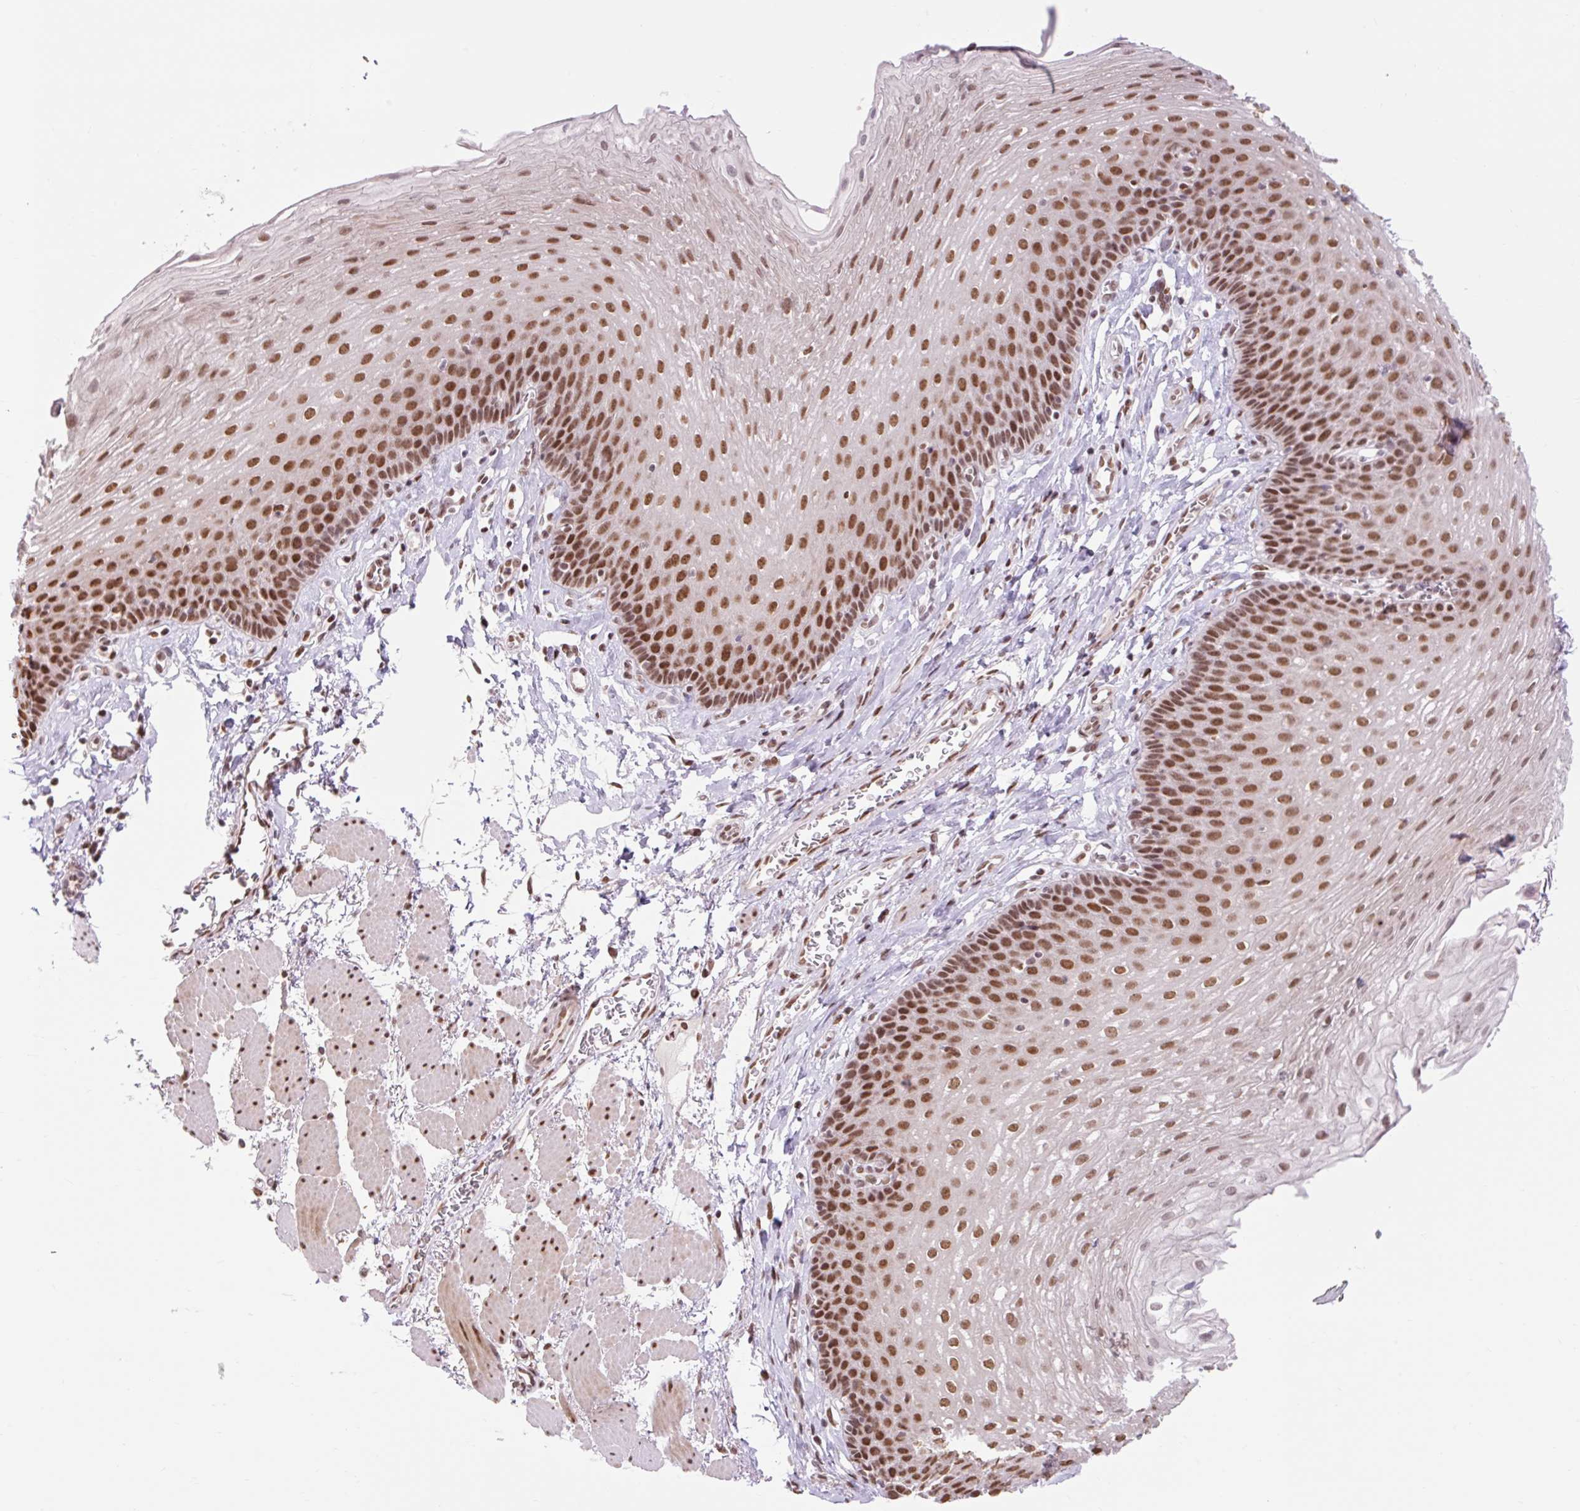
{"staining": {"intensity": "strong", "quantity": ">75%", "location": "nuclear"}, "tissue": "esophagus", "cell_type": "Squamous epithelial cells", "image_type": "normal", "snomed": [{"axis": "morphology", "description": "Normal tissue, NOS"}, {"axis": "topography", "description": "Esophagus"}], "caption": "A high-resolution image shows immunohistochemistry staining of unremarkable esophagus, which demonstrates strong nuclear positivity in about >75% of squamous epithelial cells. Ihc stains the protein of interest in brown and the nuclei are stained blue.", "gene": "ENSG00000261832", "patient": {"sex": "female", "age": 81}}